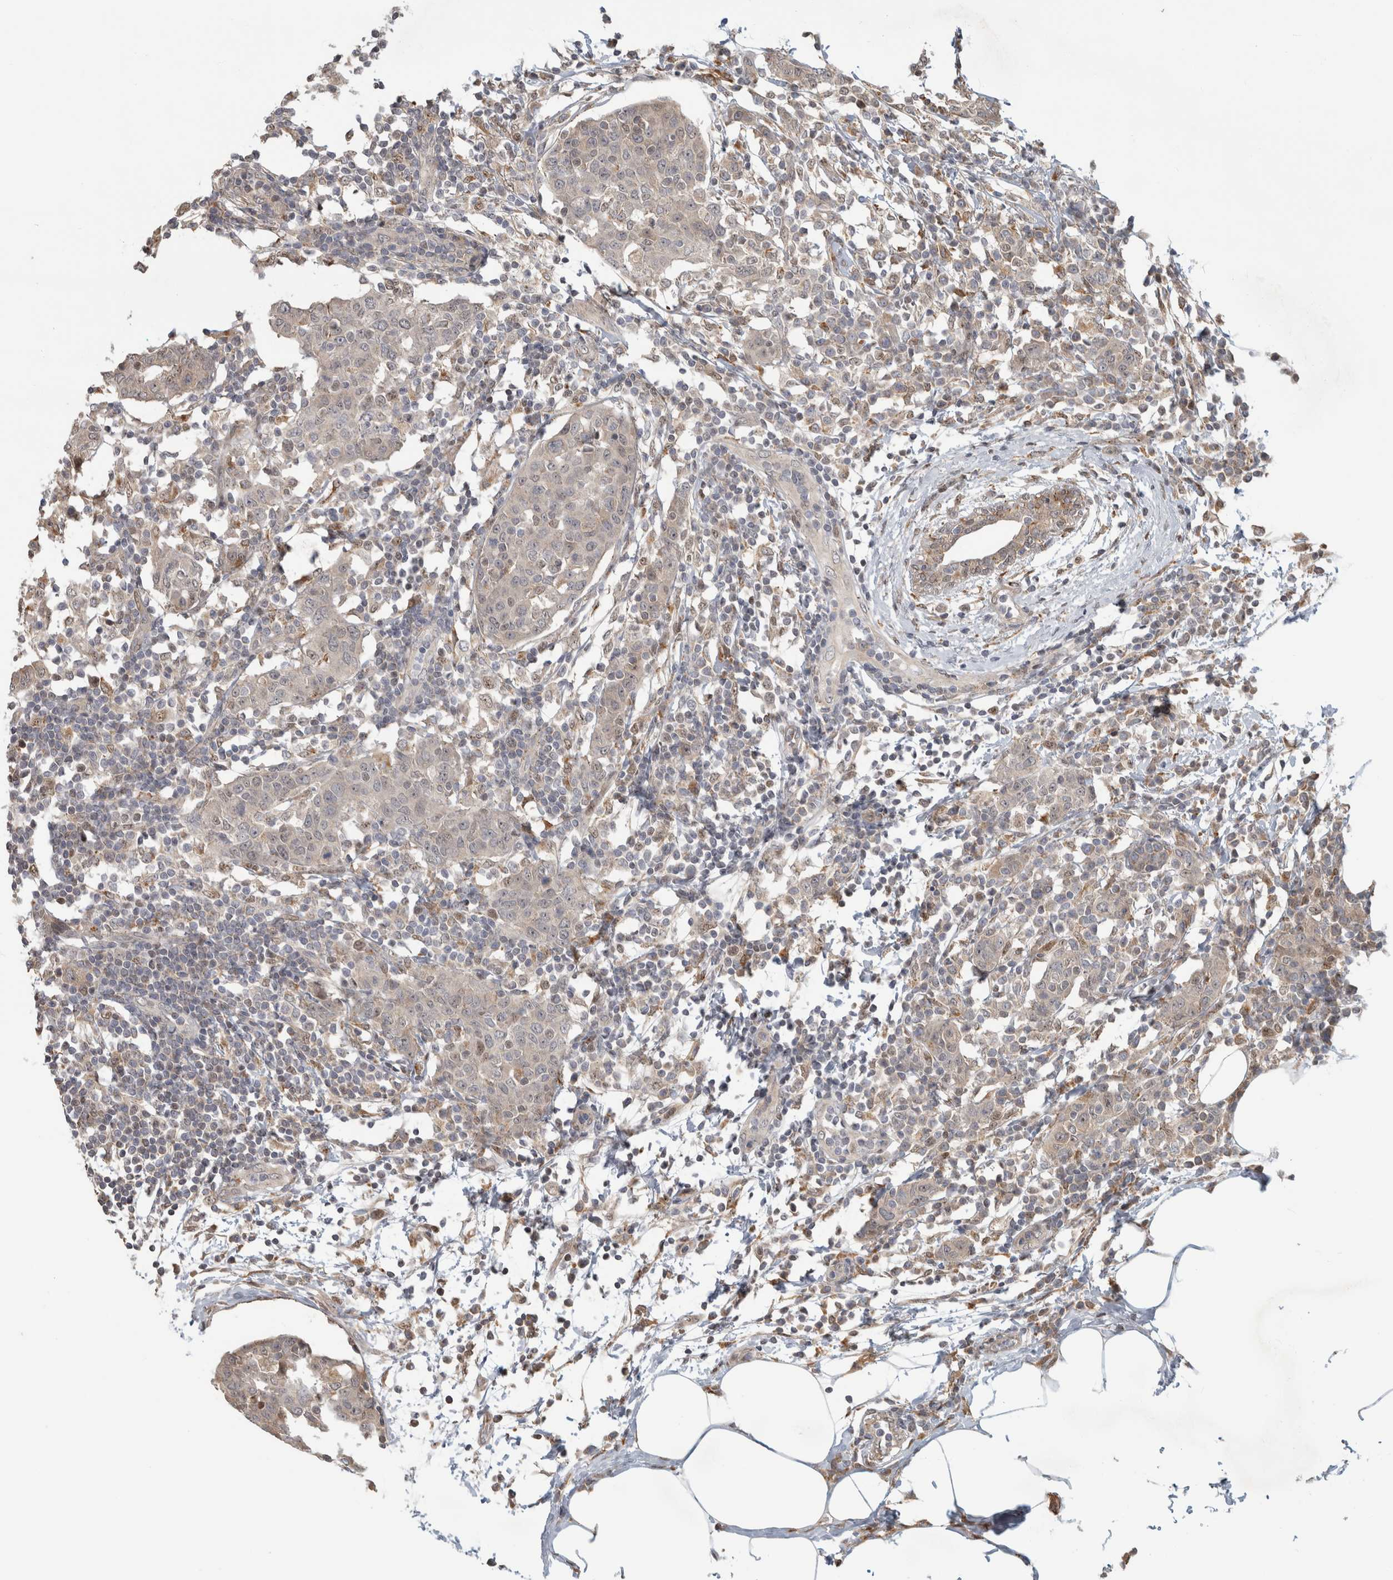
{"staining": {"intensity": "negative", "quantity": "none", "location": "none"}, "tissue": "breast cancer", "cell_type": "Tumor cells", "image_type": "cancer", "snomed": [{"axis": "morphology", "description": "Normal tissue, NOS"}, {"axis": "morphology", "description": "Duct carcinoma"}, {"axis": "topography", "description": "Breast"}], "caption": "A high-resolution image shows immunohistochemistry (IHC) staining of breast cancer, which displays no significant expression in tumor cells. Brightfield microscopy of immunohistochemistry stained with DAB (brown) and hematoxylin (blue), captured at high magnification.", "gene": "NAB2", "patient": {"sex": "female", "age": 37}}